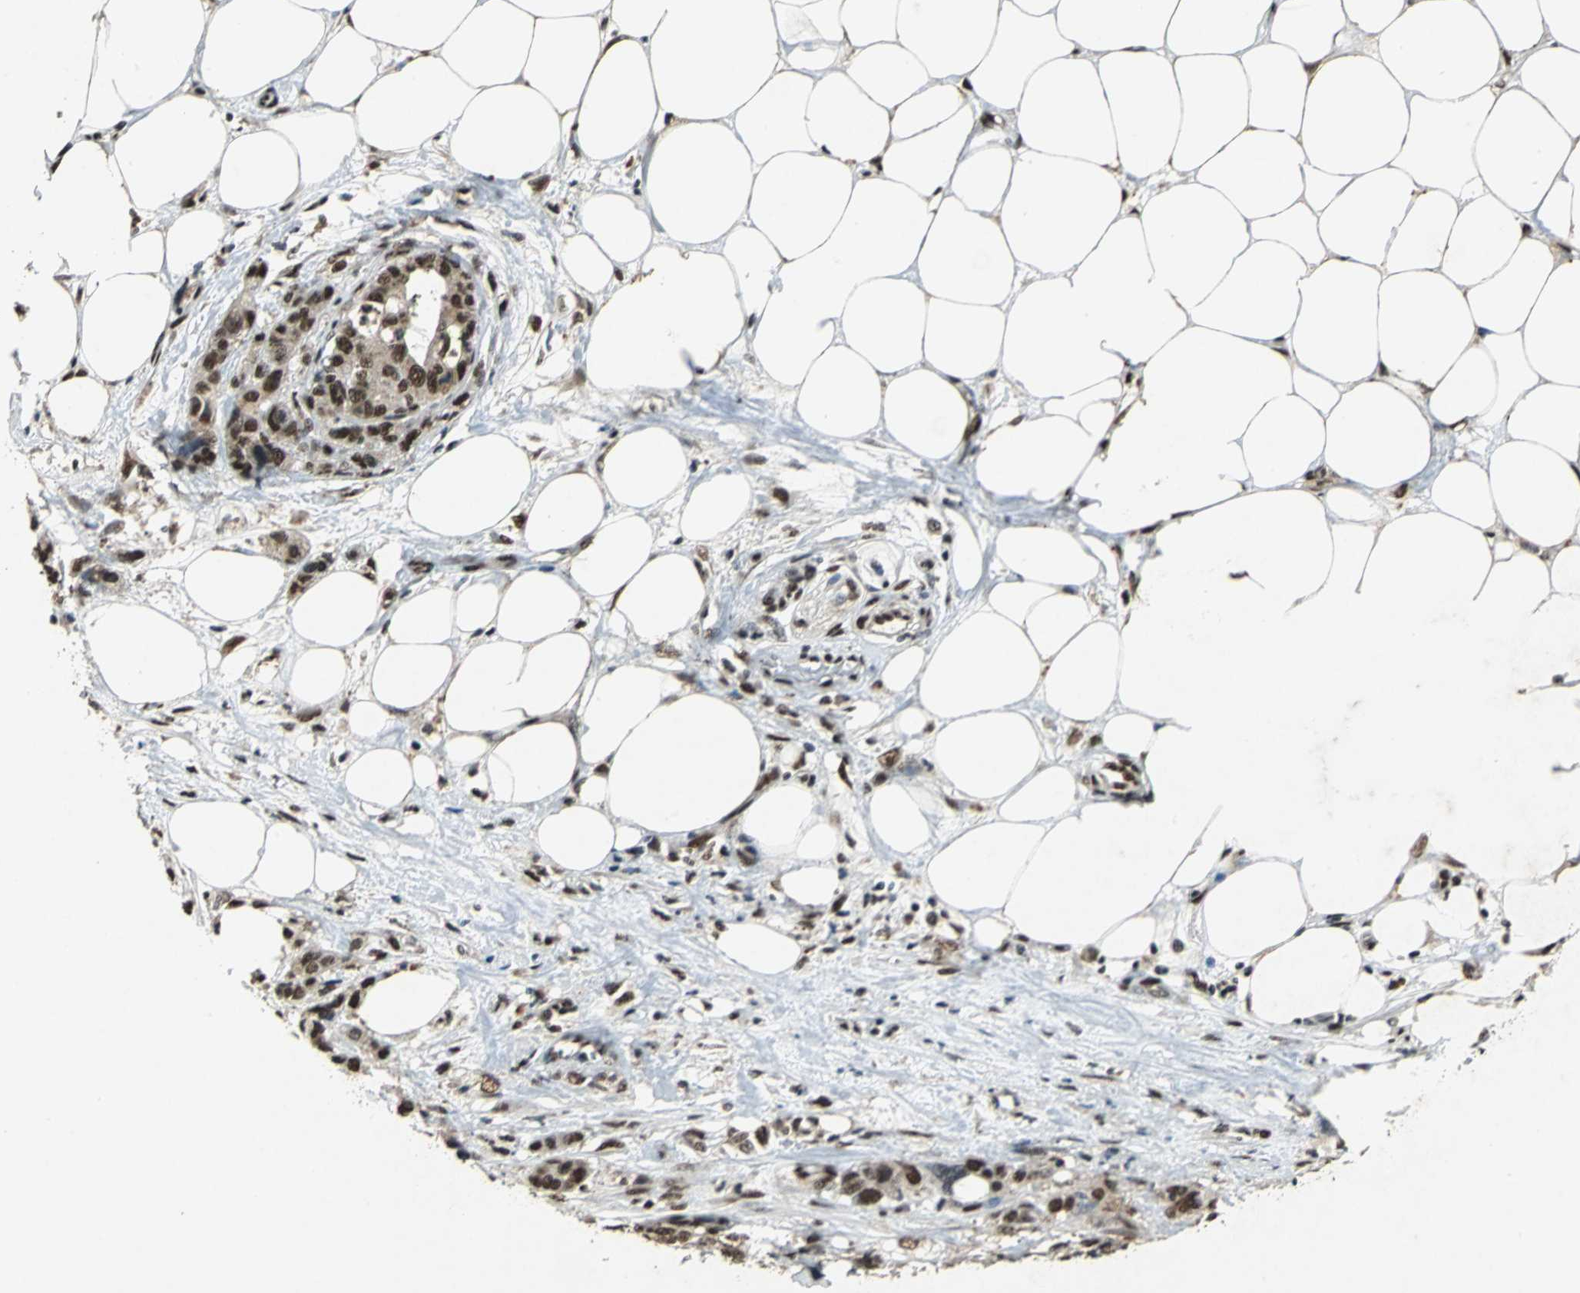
{"staining": {"intensity": "strong", "quantity": ">75%", "location": "nuclear"}, "tissue": "pancreatic cancer", "cell_type": "Tumor cells", "image_type": "cancer", "snomed": [{"axis": "morphology", "description": "Adenocarcinoma, NOS"}, {"axis": "topography", "description": "Pancreas"}], "caption": "This photomicrograph exhibits pancreatic adenocarcinoma stained with immunohistochemistry (IHC) to label a protein in brown. The nuclear of tumor cells show strong positivity for the protein. Nuclei are counter-stained blue.", "gene": "MTA2", "patient": {"sex": "male", "age": 46}}